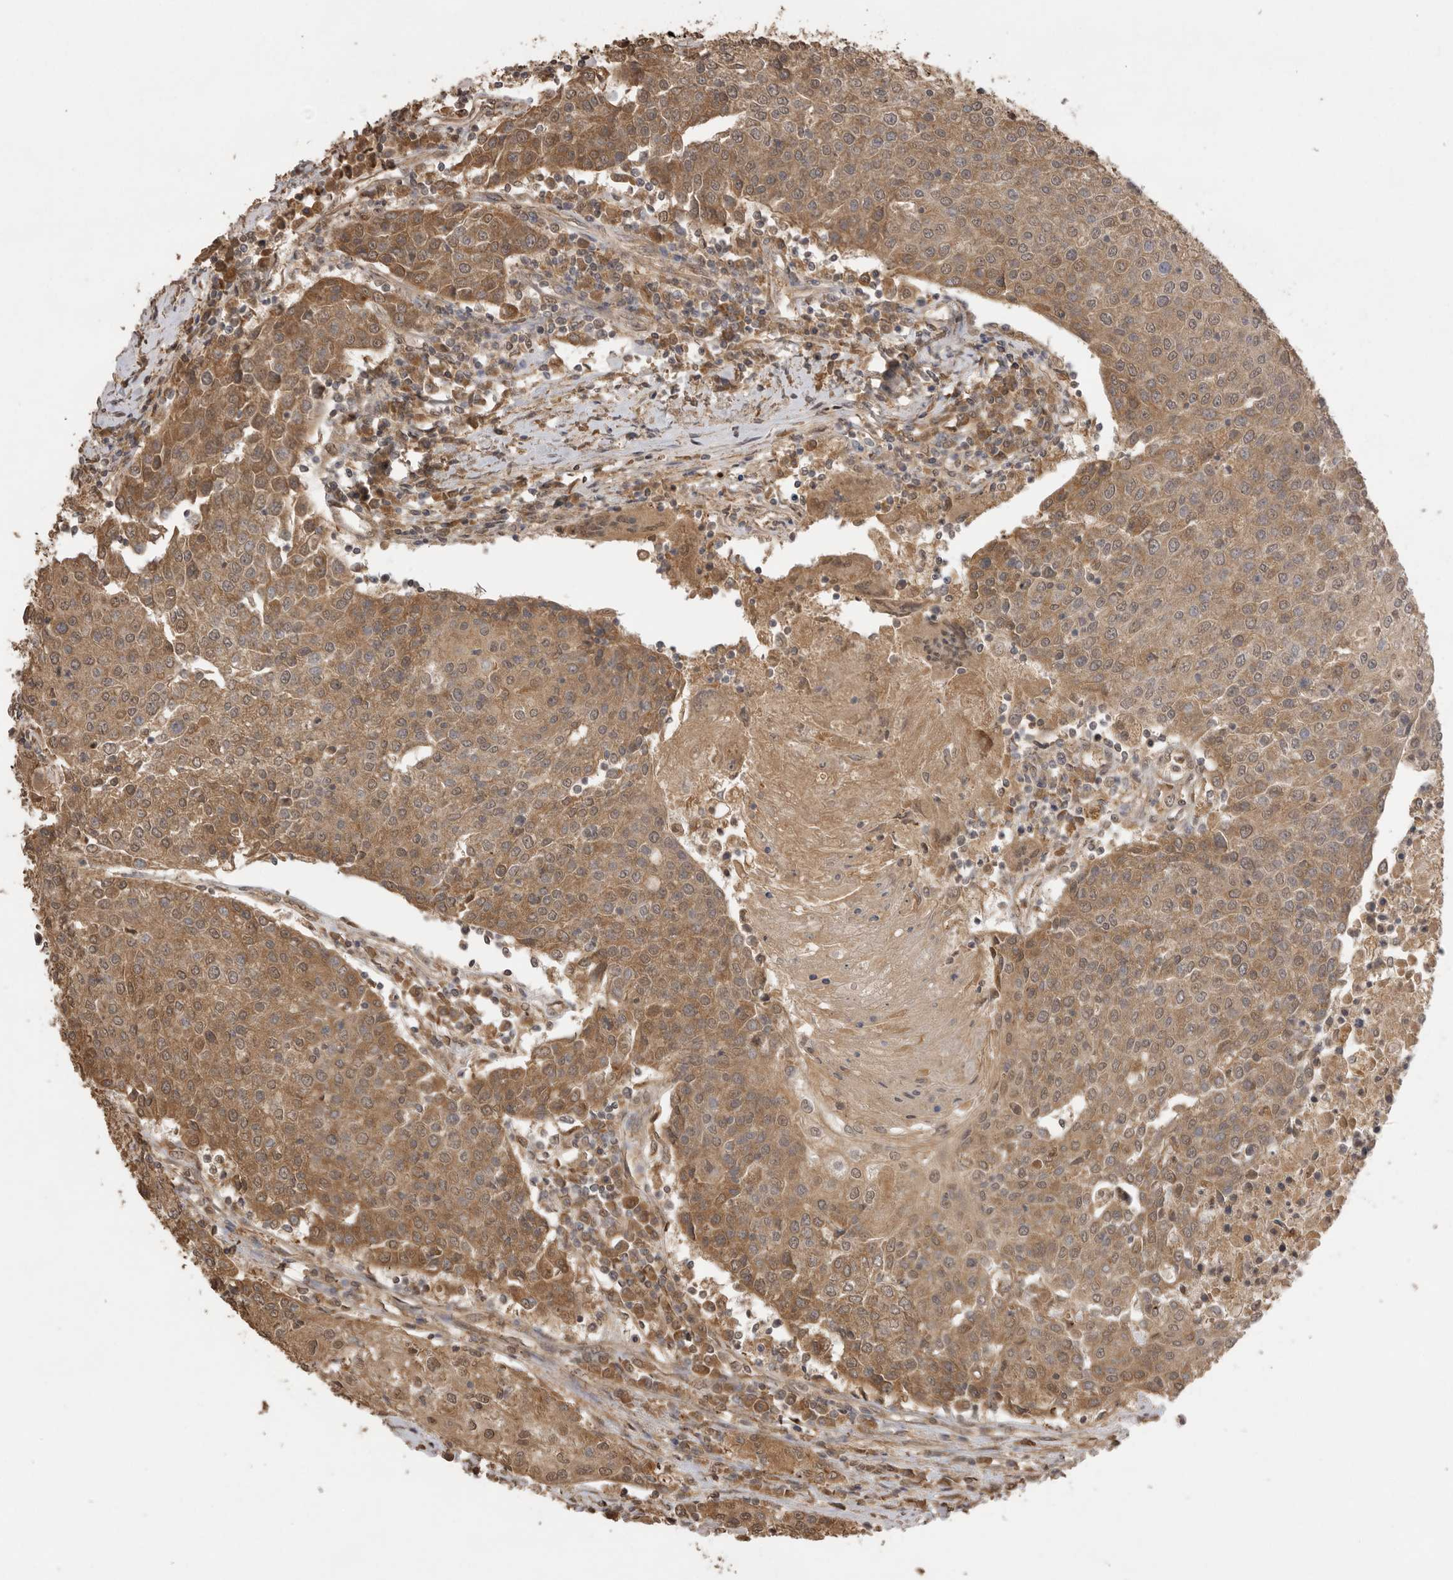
{"staining": {"intensity": "moderate", "quantity": ">75%", "location": "cytoplasmic/membranous,nuclear"}, "tissue": "urothelial cancer", "cell_type": "Tumor cells", "image_type": "cancer", "snomed": [{"axis": "morphology", "description": "Urothelial carcinoma, High grade"}, {"axis": "topography", "description": "Urinary bladder"}], "caption": "Immunohistochemistry staining of high-grade urothelial carcinoma, which demonstrates medium levels of moderate cytoplasmic/membranous and nuclear expression in approximately >75% of tumor cells indicating moderate cytoplasmic/membranous and nuclear protein positivity. The staining was performed using DAB (3,3'-diaminobenzidine) (brown) for protein detection and nuclei were counterstained in hematoxylin (blue).", "gene": "JAG2", "patient": {"sex": "female", "age": 85}}